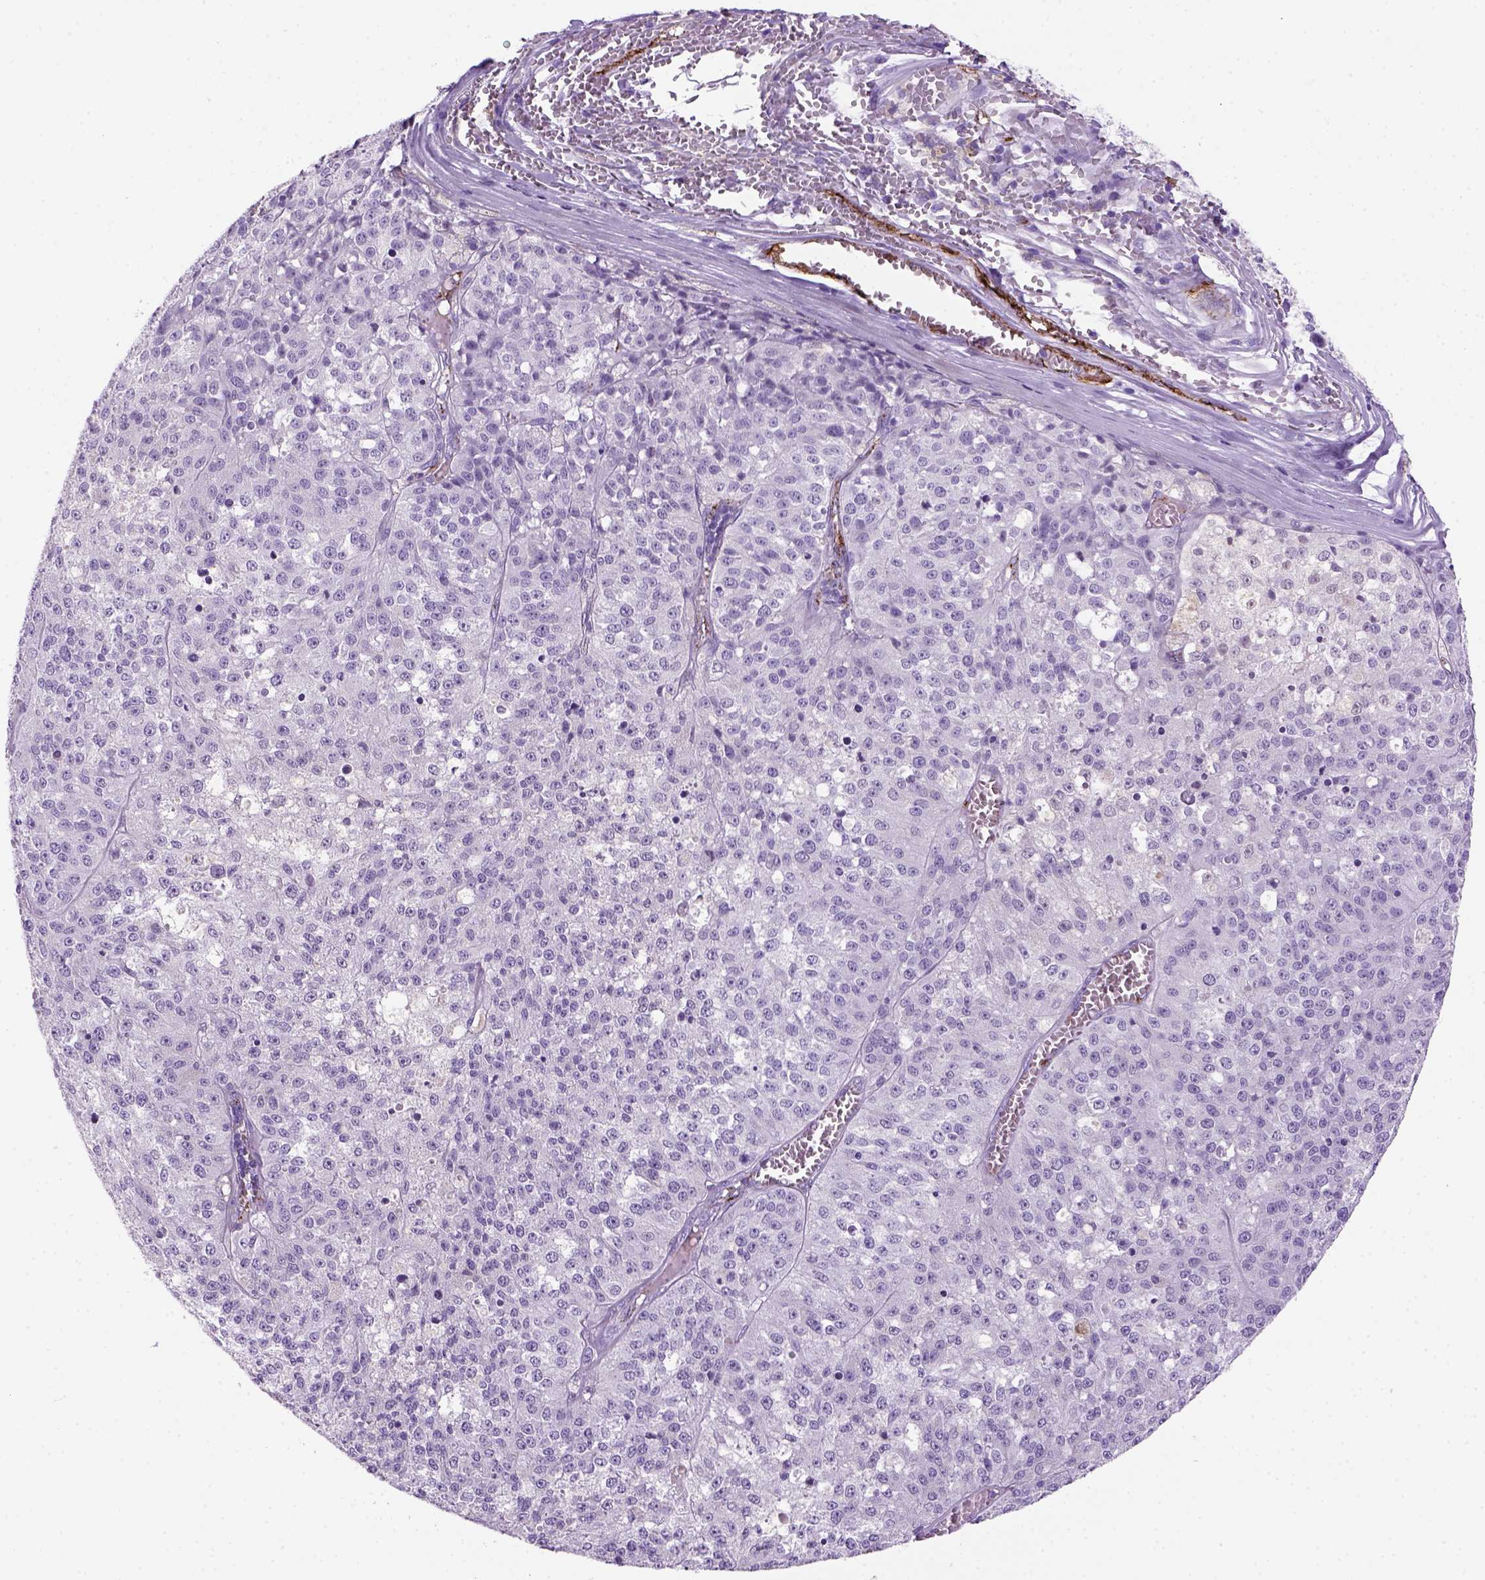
{"staining": {"intensity": "negative", "quantity": "none", "location": "none"}, "tissue": "melanoma", "cell_type": "Tumor cells", "image_type": "cancer", "snomed": [{"axis": "morphology", "description": "Malignant melanoma, Metastatic site"}, {"axis": "topography", "description": "Lymph node"}], "caption": "This is a micrograph of immunohistochemistry staining of melanoma, which shows no positivity in tumor cells. Brightfield microscopy of immunohistochemistry stained with DAB (3,3'-diaminobenzidine) (brown) and hematoxylin (blue), captured at high magnification.", "gene": "VWF", "patient": {"sex": "female", "age": 64}}